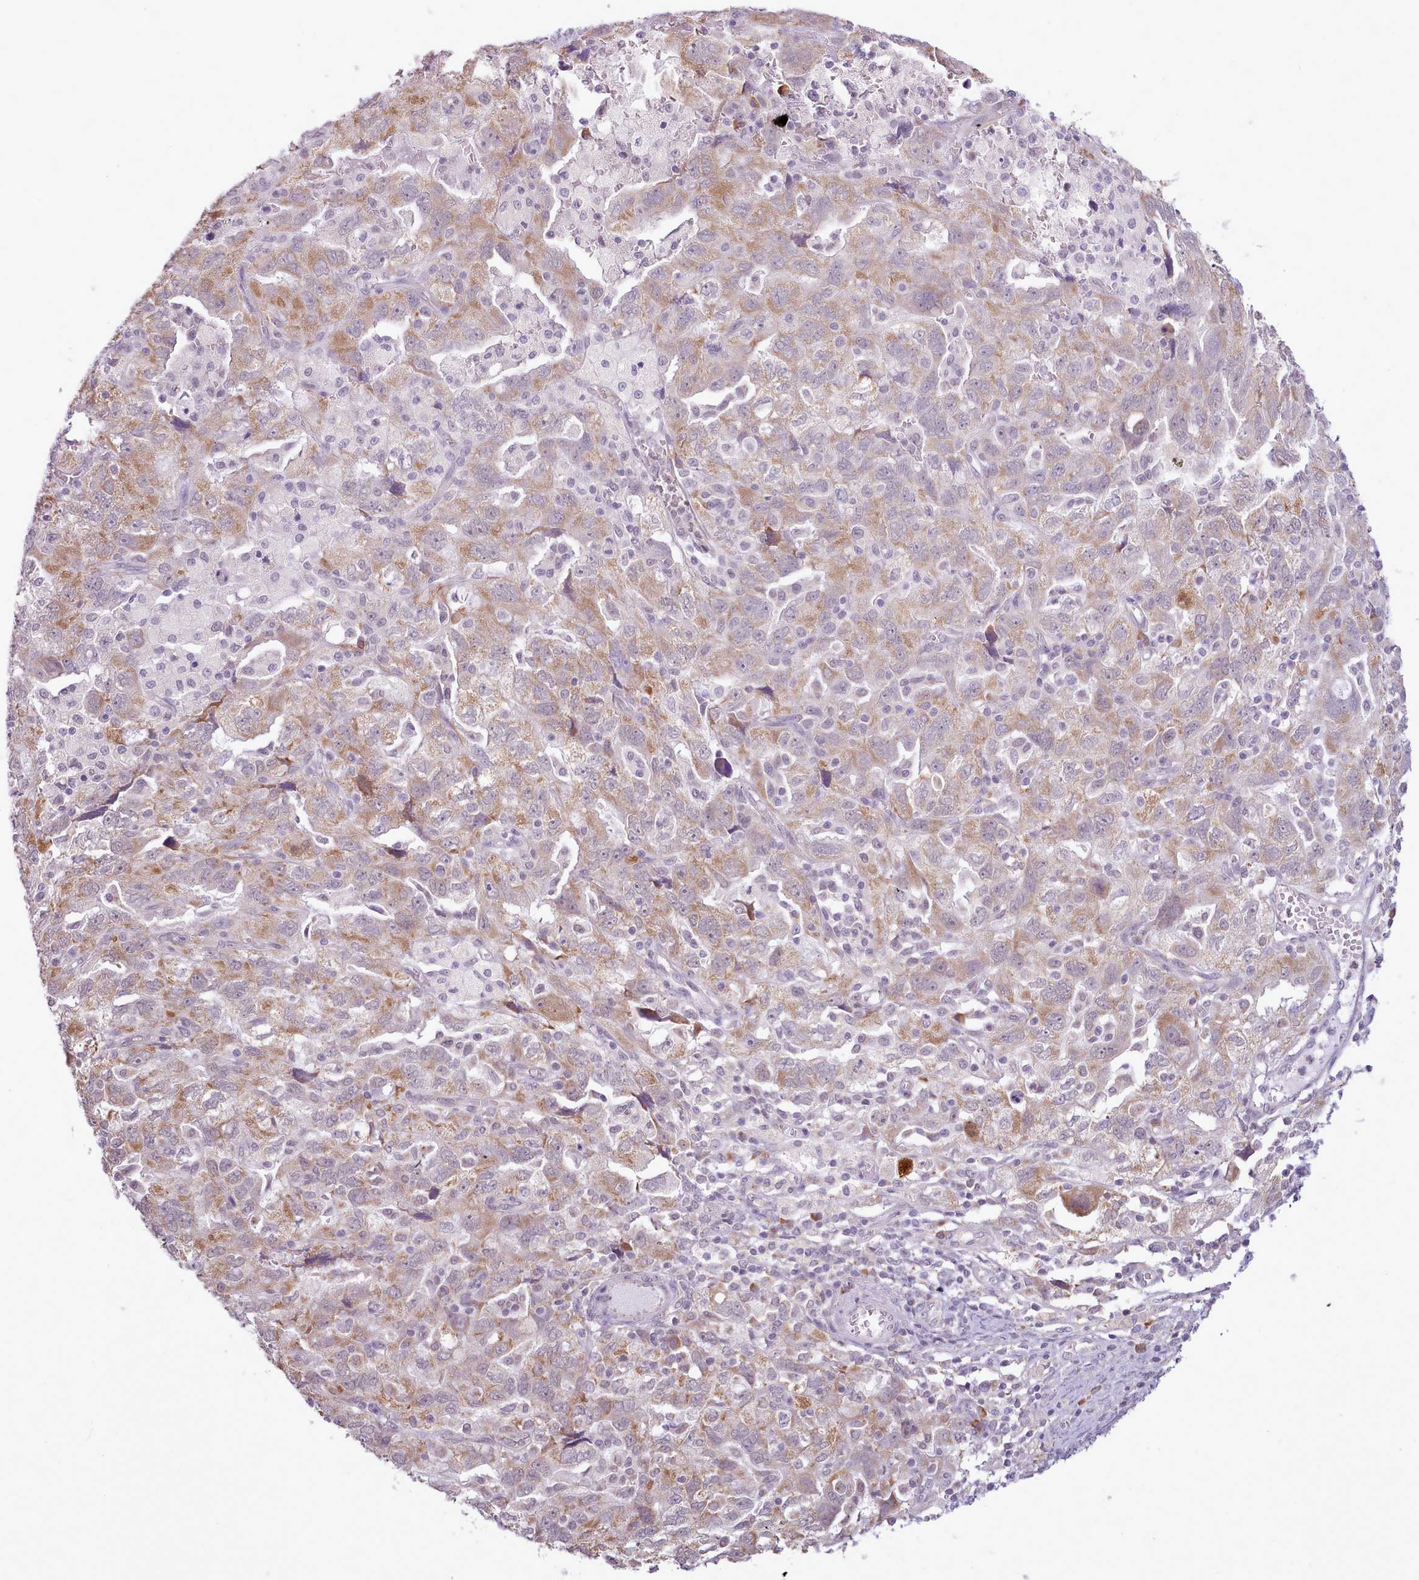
{"staining": {"intensity": "moderate", "quantity": ">75%", "location": "cytoplasmic/membranous"}, "tissue": "ovarian cancer", "cell_type": "Tumor cells", "image_type": "cancer", "snomed": [{"axis": "morphology", "description": "Carcinoma, NOS"}, {"axis": "morphology", "description": "Cystadenocarcinoma, serous, NOS"}, {"axis": "topography", "description": "Ovary"}], "caption": "Ovarian carcinoma tissue reveals moderate cytoplasmic/membranous staining in about >75% of tumor cells Ihc stains the protein in brown and the nuclei are stained blue.", "gene": "SEC61B", "patient": {"sex": "female", "age": 69}}